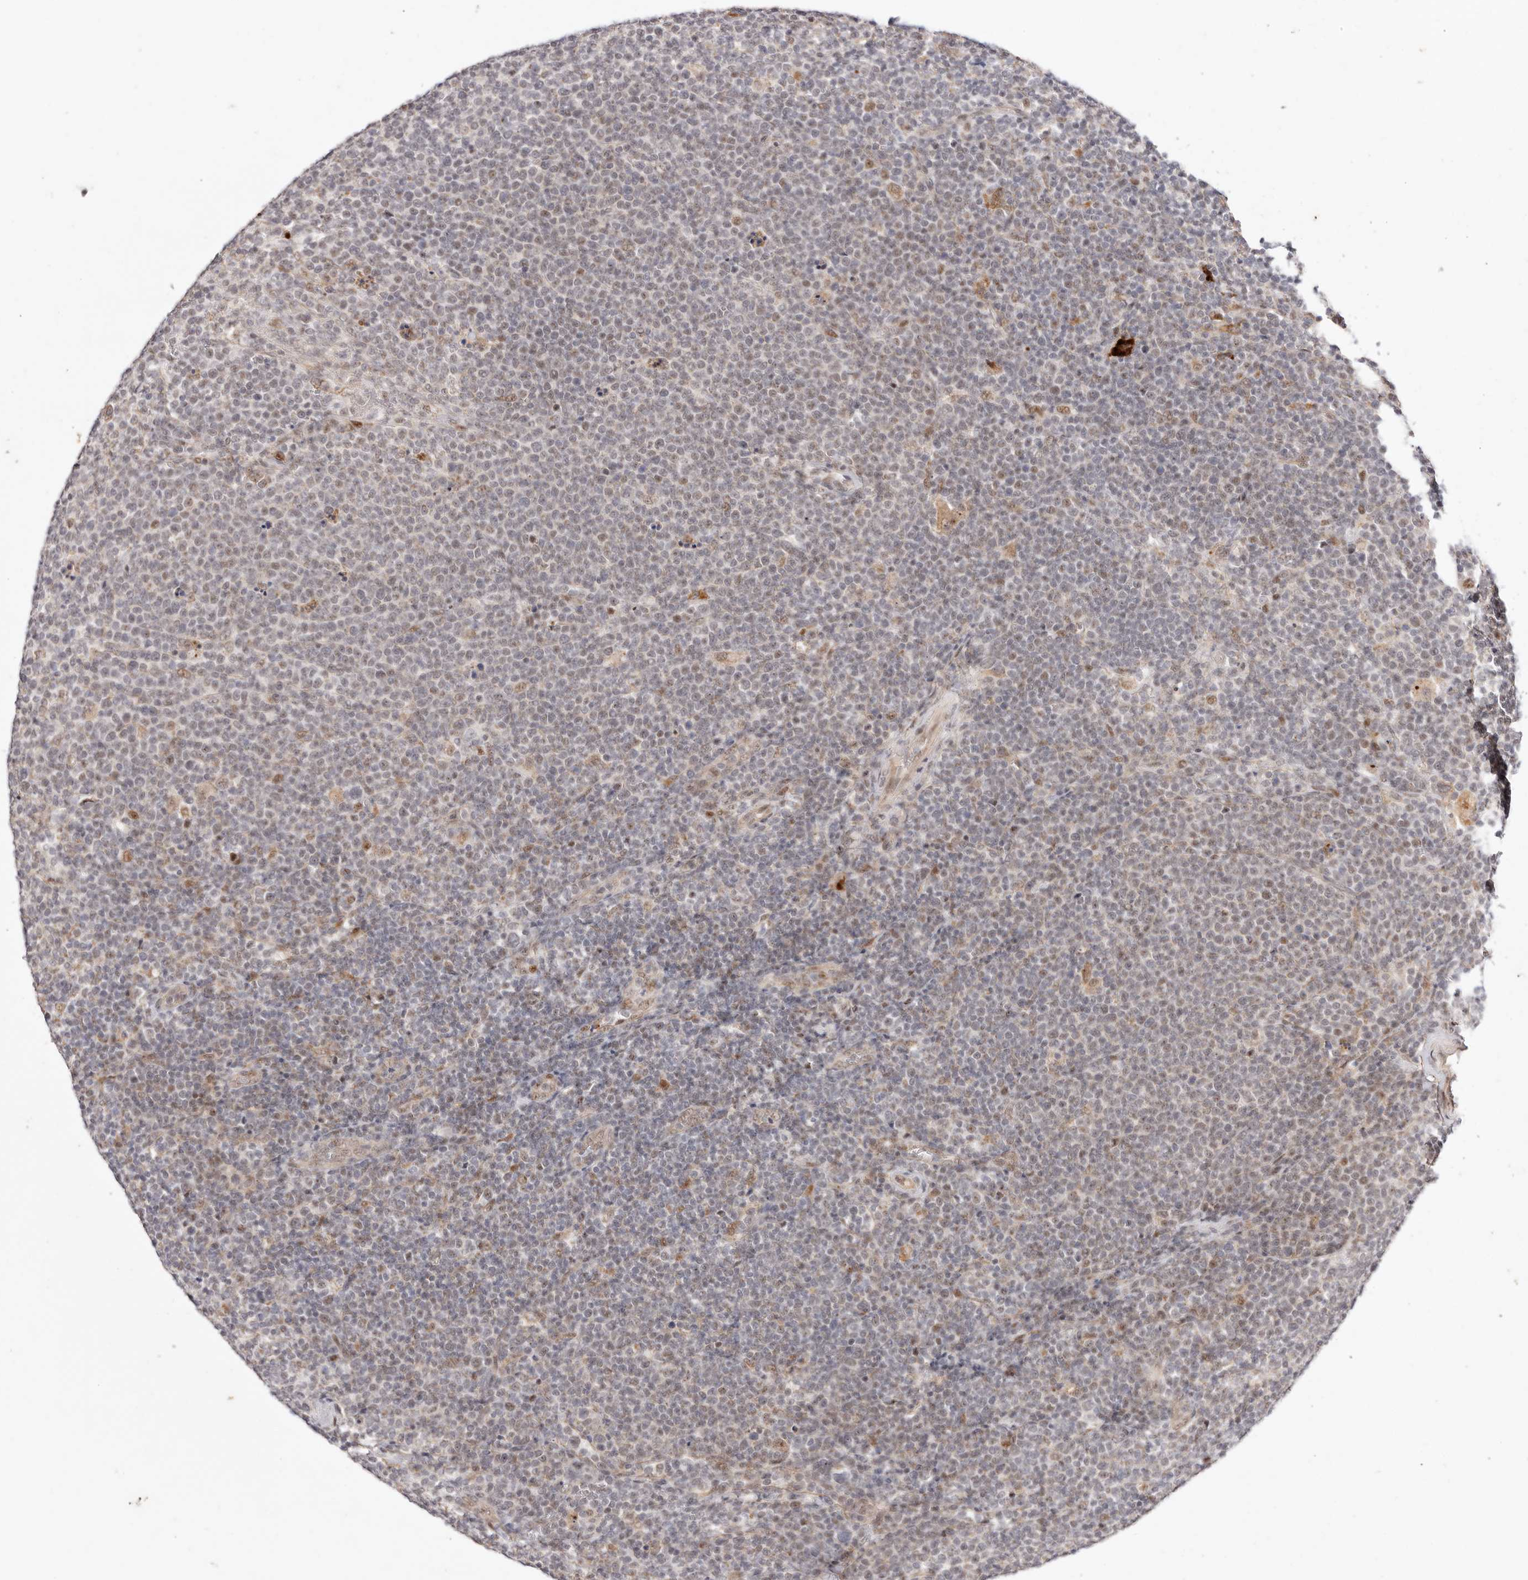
{"staining": {"intensity": "weak", "quantity": "25%-75%", "location": "nuclear"}, "tissue": "lymphoma", "cell_type": "Tumor cells", "image_type": "cancer", "snomed": [{"axis": "morphology", "description": "Malignant lymphoma, non-Hodgkin's type, High grade"}, {"axis": "topography", "description": "Lymph node"}], "caption": "High-power microscopy captured an immunohistochemistry histopathology image of malignant lymphoma, non-Hodgkin's type (high-grade), revealing weak nuclear positivity in approximately 25%-75% of tumor cells. Using DAB (brown) and hematoxylin (blue) stains, captured at high magnification using brightfield microscopy.", "gene": "WRN", "patient": {"sex": "male", "age": 61}}